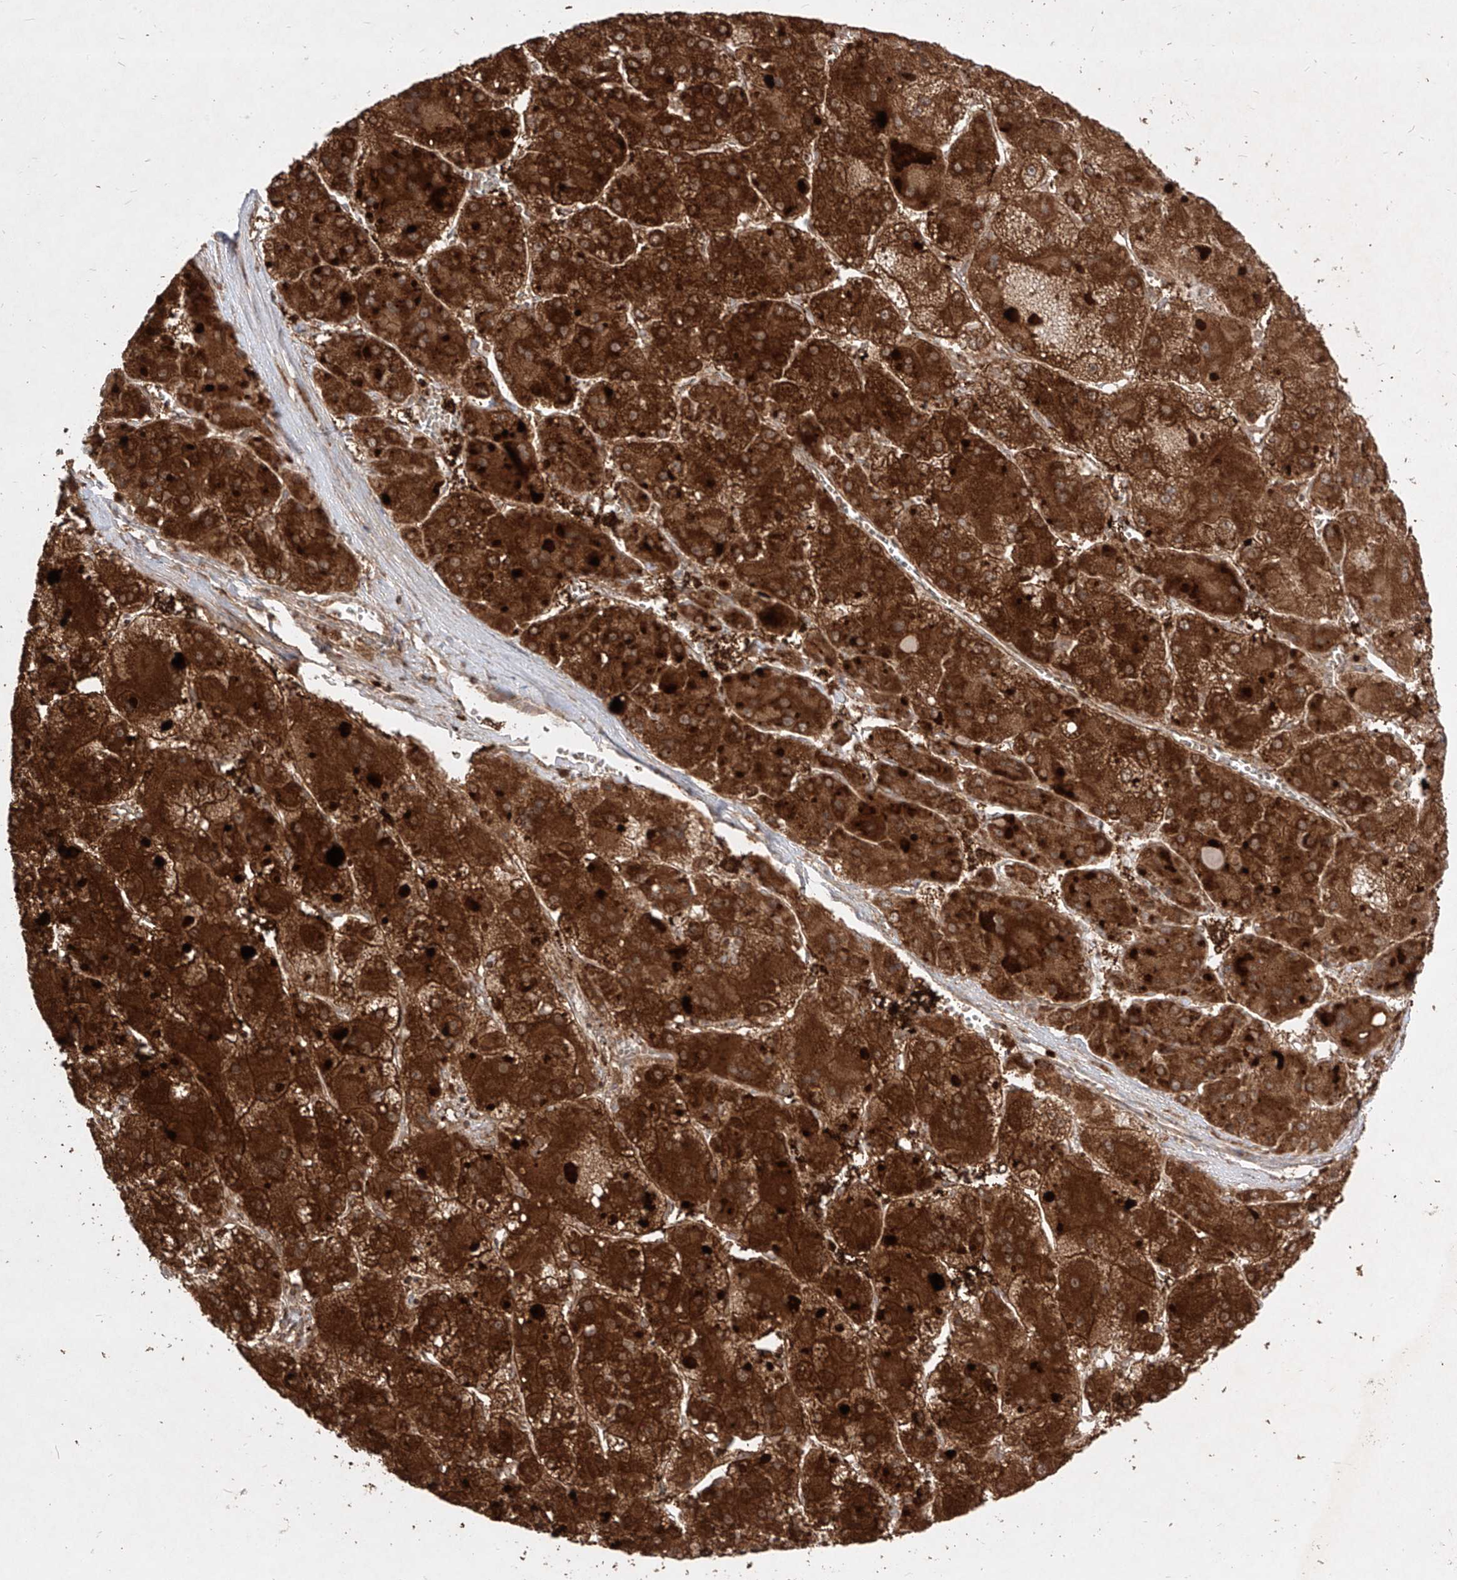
{"staining": {"intensity": "strong", "quantity": ">75%", "location": "cytoplasmic/membranous"}, "tissue": "liver cancer", "cell_type": "Tumor cells", "image_type": "cancer", "snomed": [{"axis": "morphology", "description": "Carcinoma, Hepatocellular, NOS"}, {"axis": "topography", "description": "Liver"}], "caption": "Immunohistochemical staining of human liver cancer reveals strong cytoplasmic/membranous protein expression in about >75% of tumor cells.", "gene": "AIM2", "patient": {"sex": "female", "age": 73}}